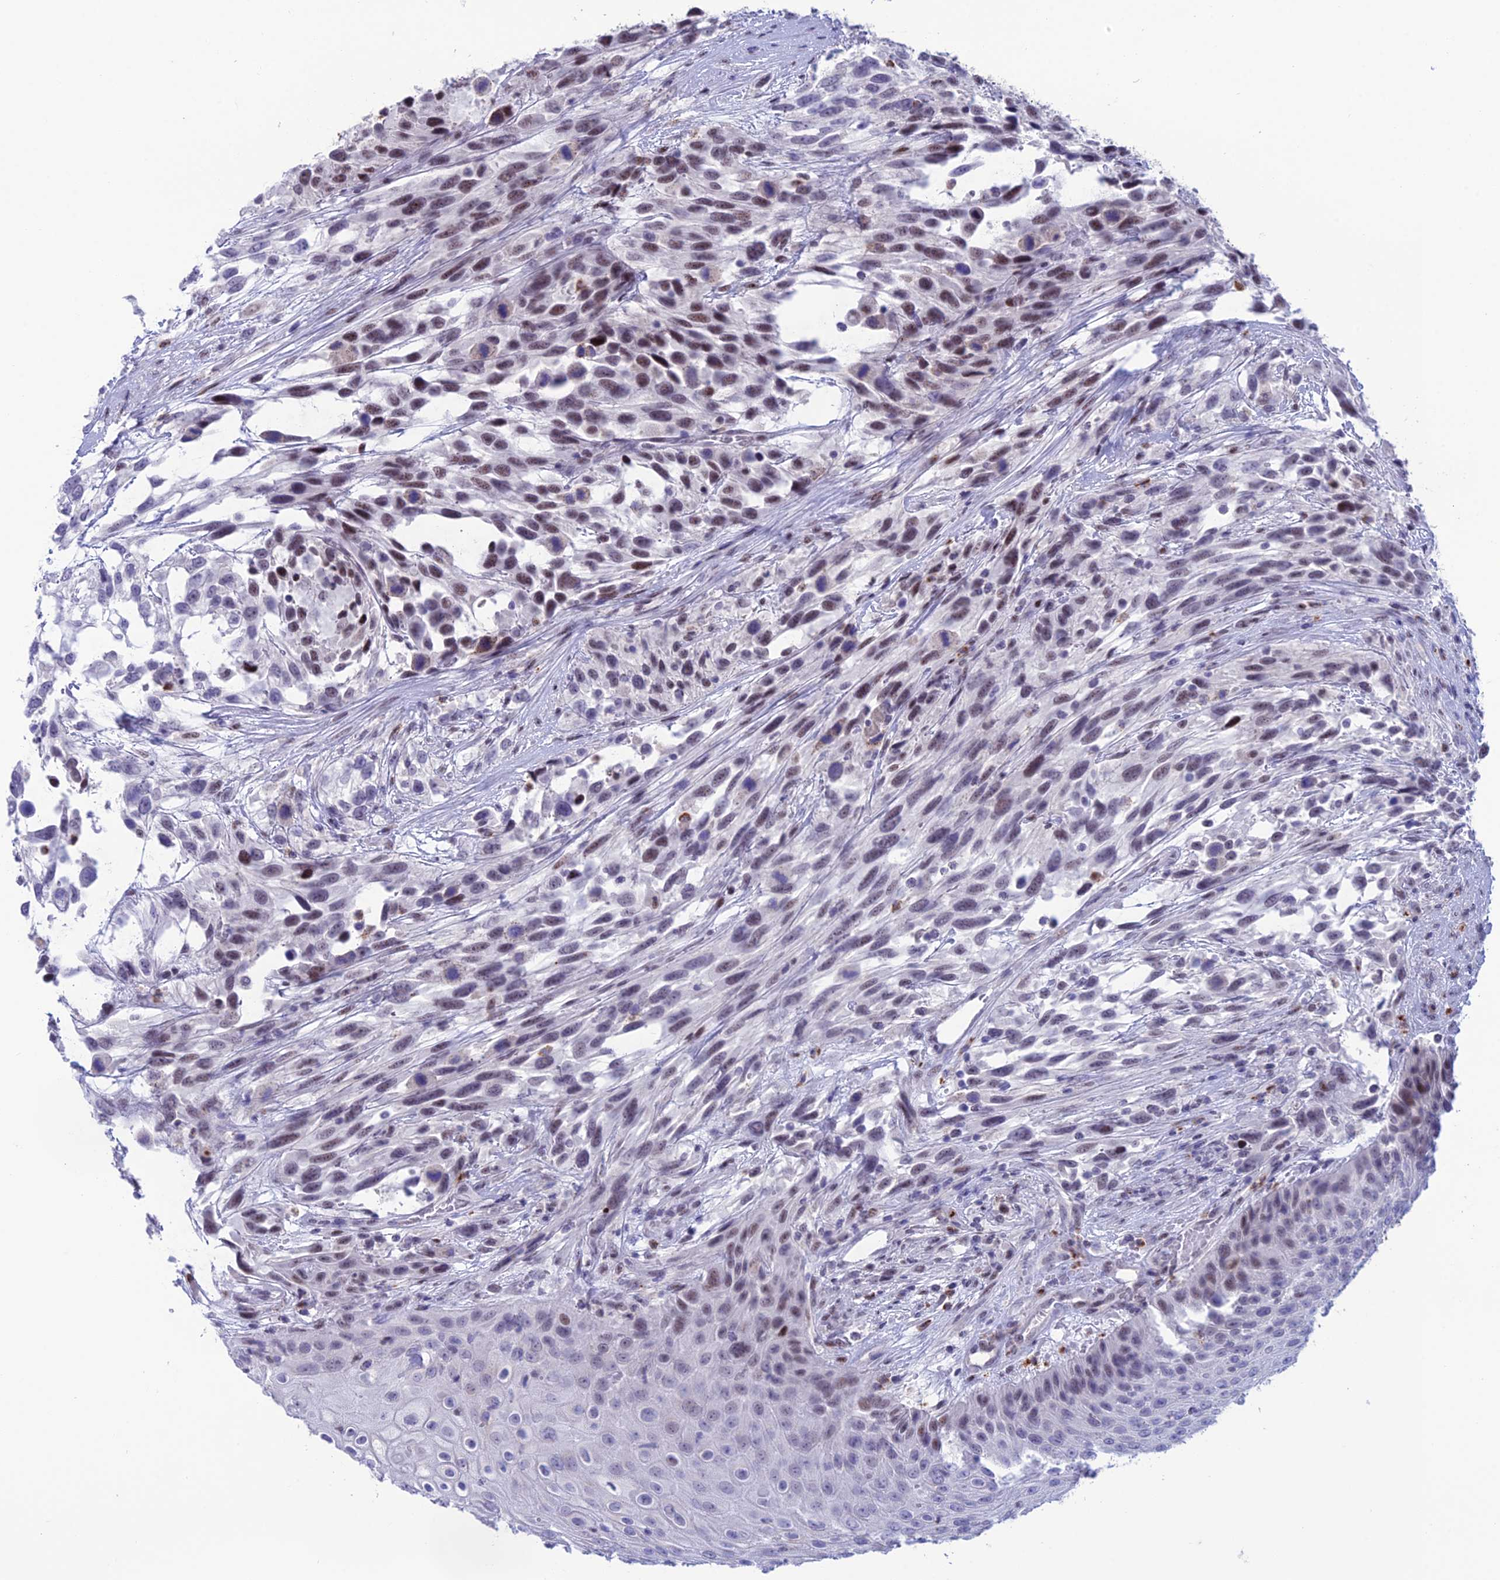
{"staining": {"intensity": "moderate", "quantity": "<25%", "location": "nuclear"}, "tissue": "urothelial cancer", "cell_type": "Tumor cells", "image_type": "cancer", "snomed": [{"axis": "morphology", "description": "Urothelial carcinoma, High grade"}, {"axis": "topography", "description": "Urinary bladder"}], "caption": "Brown immunohistochemical staining in human urothelial cancer displays moderate nuclear expression in about <25% of tumor cells.", "gene": "MFSD2B", "patient": {"sex": "female", "age": 70}}